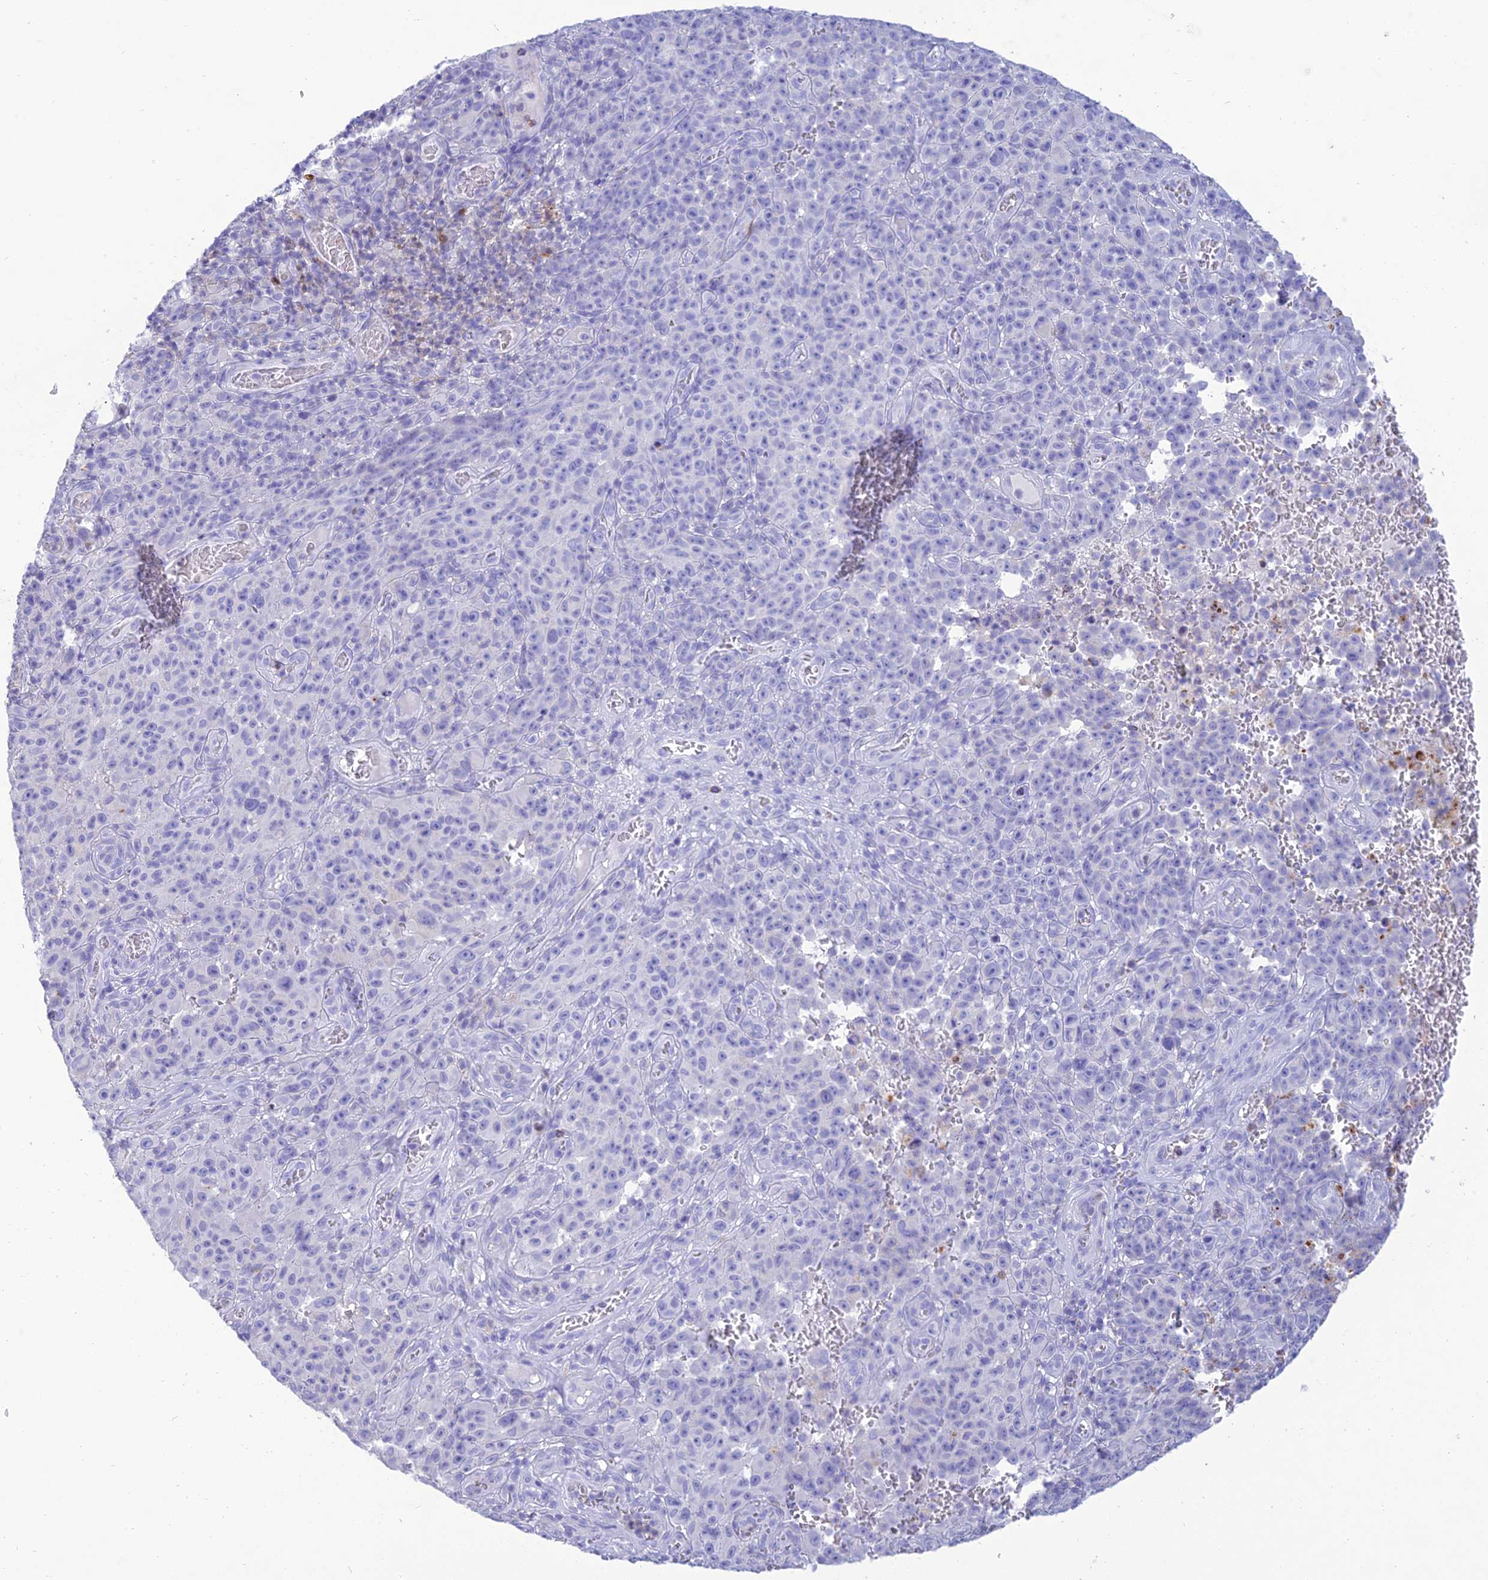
{"staining": {"intensity": "negative", "quantity": "none", "location": "none"}, "tissue": "melanoma", "cell_type": "Tumor cells", "image_type": "cancer", "snomed": [{"axis": "morphology", "description": "Malignant melanoma, NOS"}, {"axis": "topography", "description": "Skin"}], "caption": "This image is of malignant melanoma stained with IHC to label a protein in brown with the nuclei are counter-stained blue. There is no positivity in tumor cells.", "gene": "MAL2", "patient": {"sex": "female", "age": 82}}